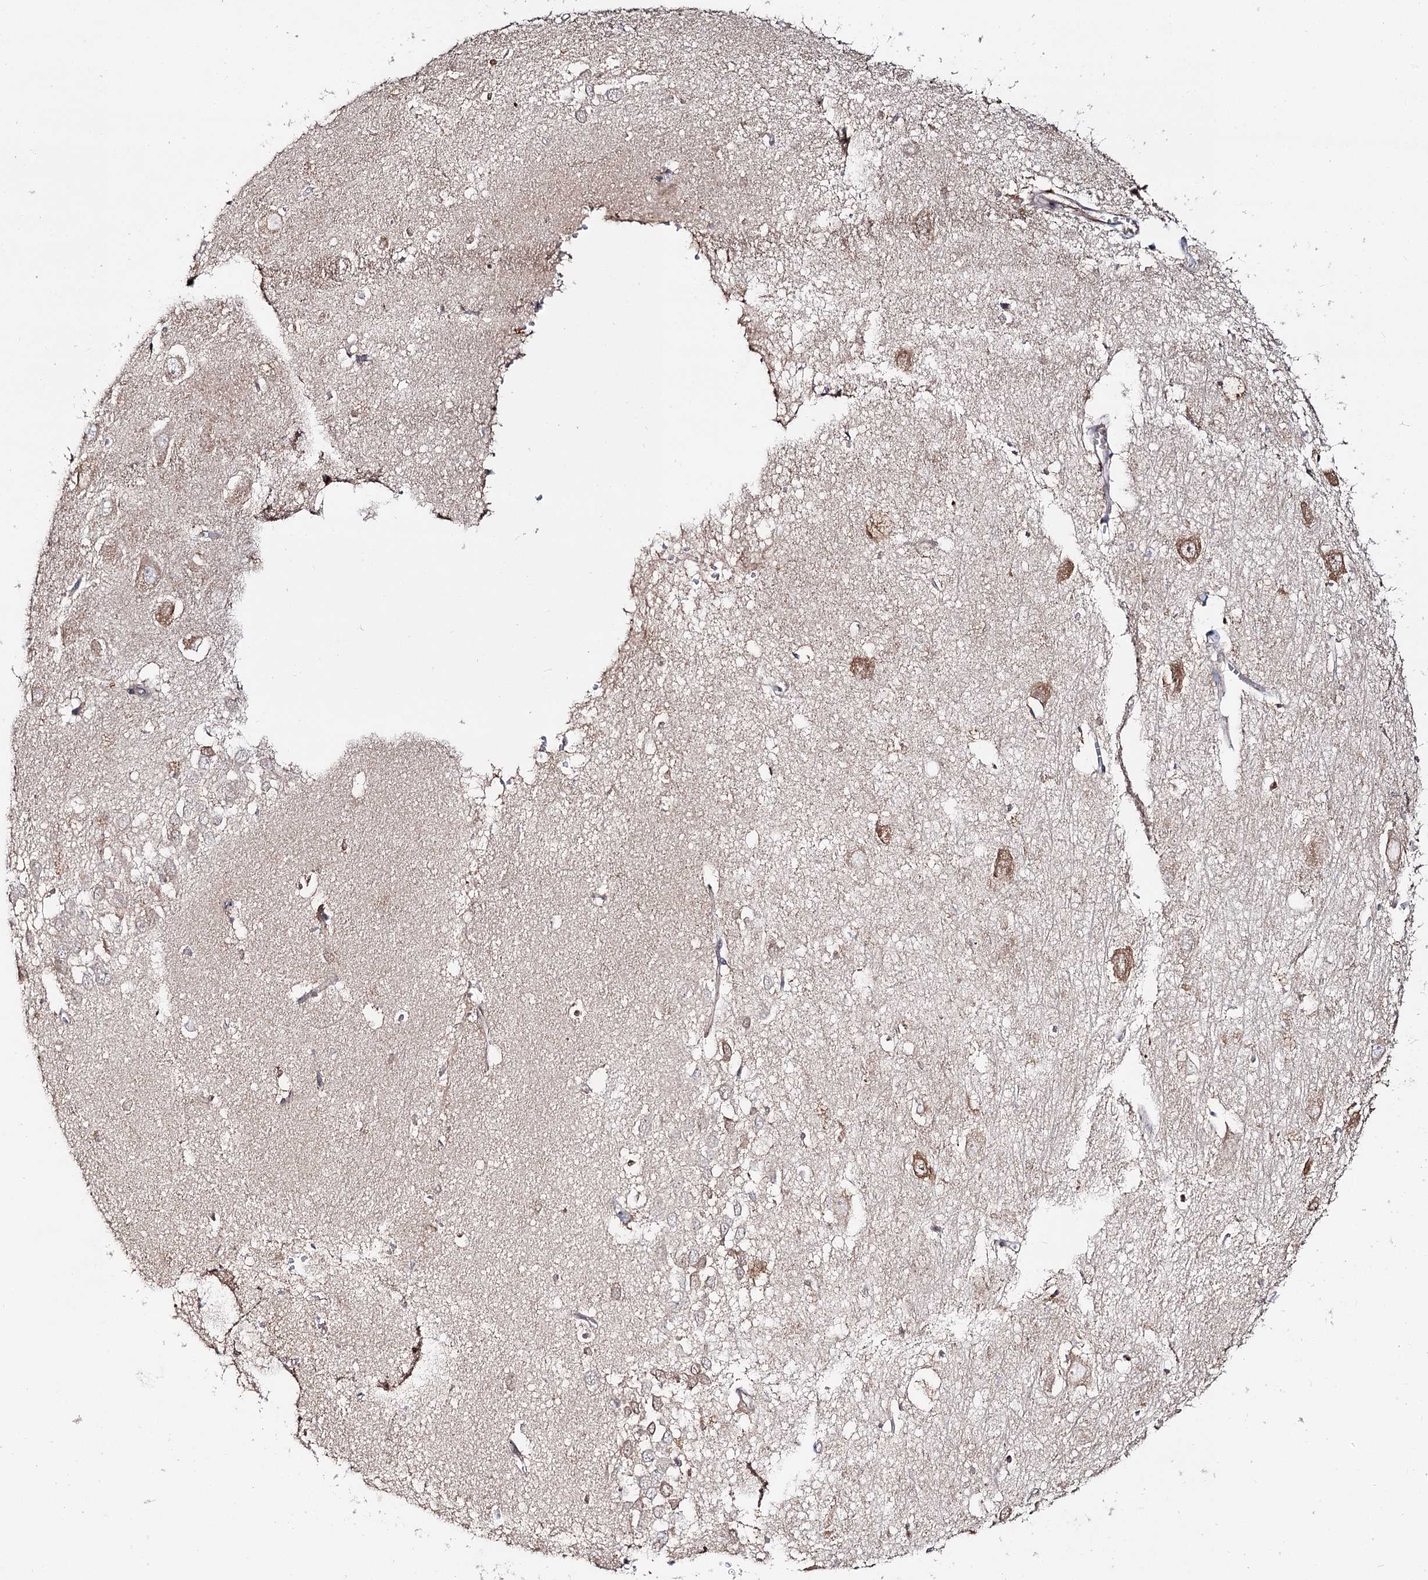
{"staining": {"intensity": "weak", "quantity": "<25%", "location": "cytoplasmic/membranous"}, "tissue": "hippocampus", "cell_type": "Glial cells", "image_type": "normal", "snomed": [{"axis": "morphology", "description": "Normal tissue, NOS"}, {"axis": "topography", "description": "Hippocampus"}], "caption": "The immunohistochemistry (IHC) image has no significant staining in glial cells of hippocampus. (DAB immunohistochemistry (IHC) with hematoxylin counter stain).", "gene": "CBR4", "patient": {"sex": "female", "age": 64}}